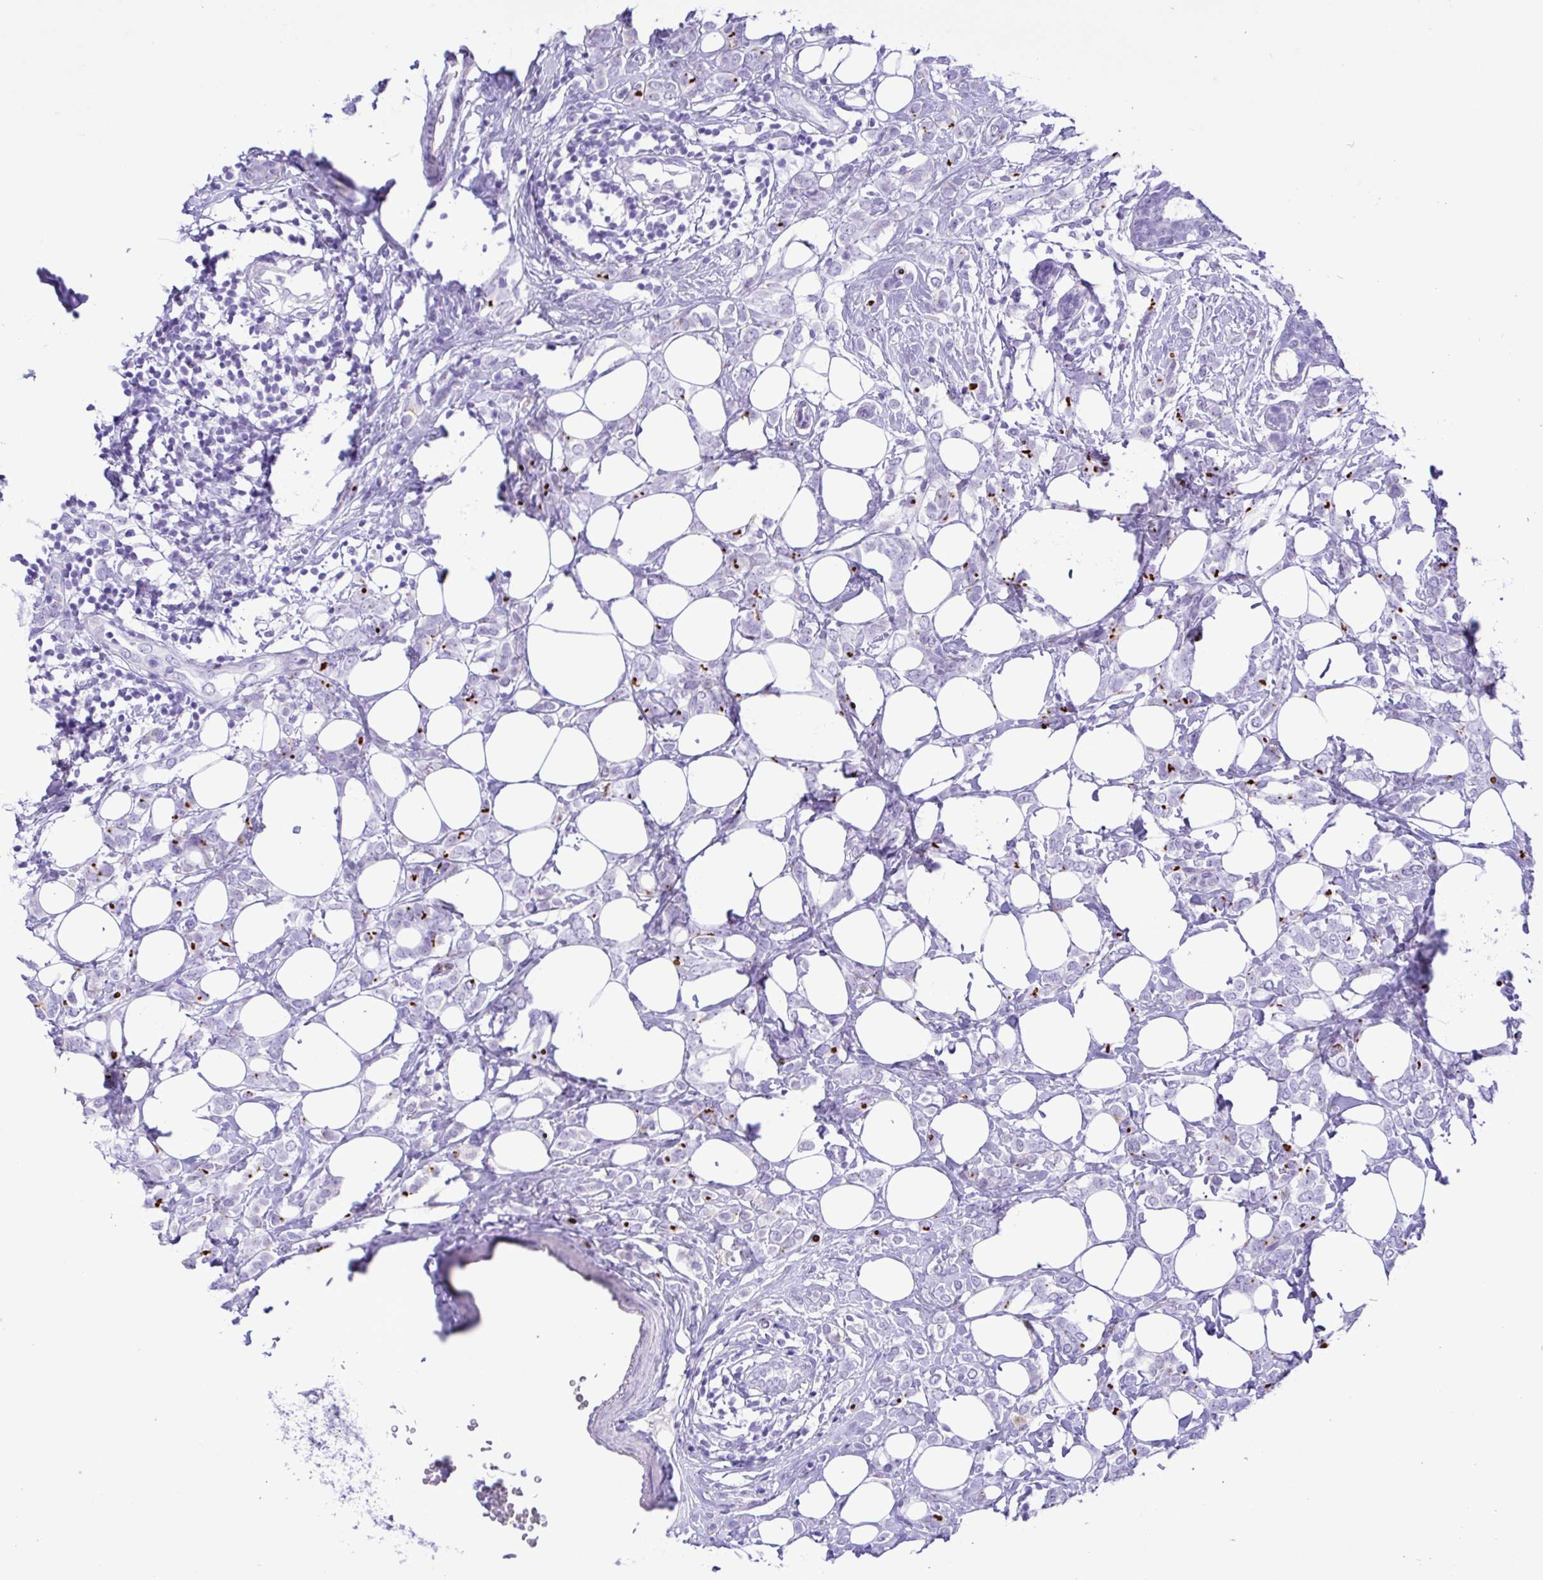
{"staining": {"intensity": "moderate", "quantity": "<25%", "location": "cytoplasmic/membranous"}, "tissue": "breast cancer", "cell_type": "Tumor cells", "image_type": "cancer", "snomed": [{"axis": "morphology", "description": "Lobular carcinoma"}, {"axis": "topography", "description": "Breast"}], "caption": "DAB immunohistochemical staining of lobular carcinoma (breast) reveals moderate cytoplasmic/membranous protein positivity in about <25% of tumor cells. The staining is performed using DAB (3,3'-diaminobenzidine) brown chromogen to label protein expression. The nuclei are counter-stained blue using hematoxylin.", "gene": "OVGP1", "patient": {"sex": "female", "age": 49}}